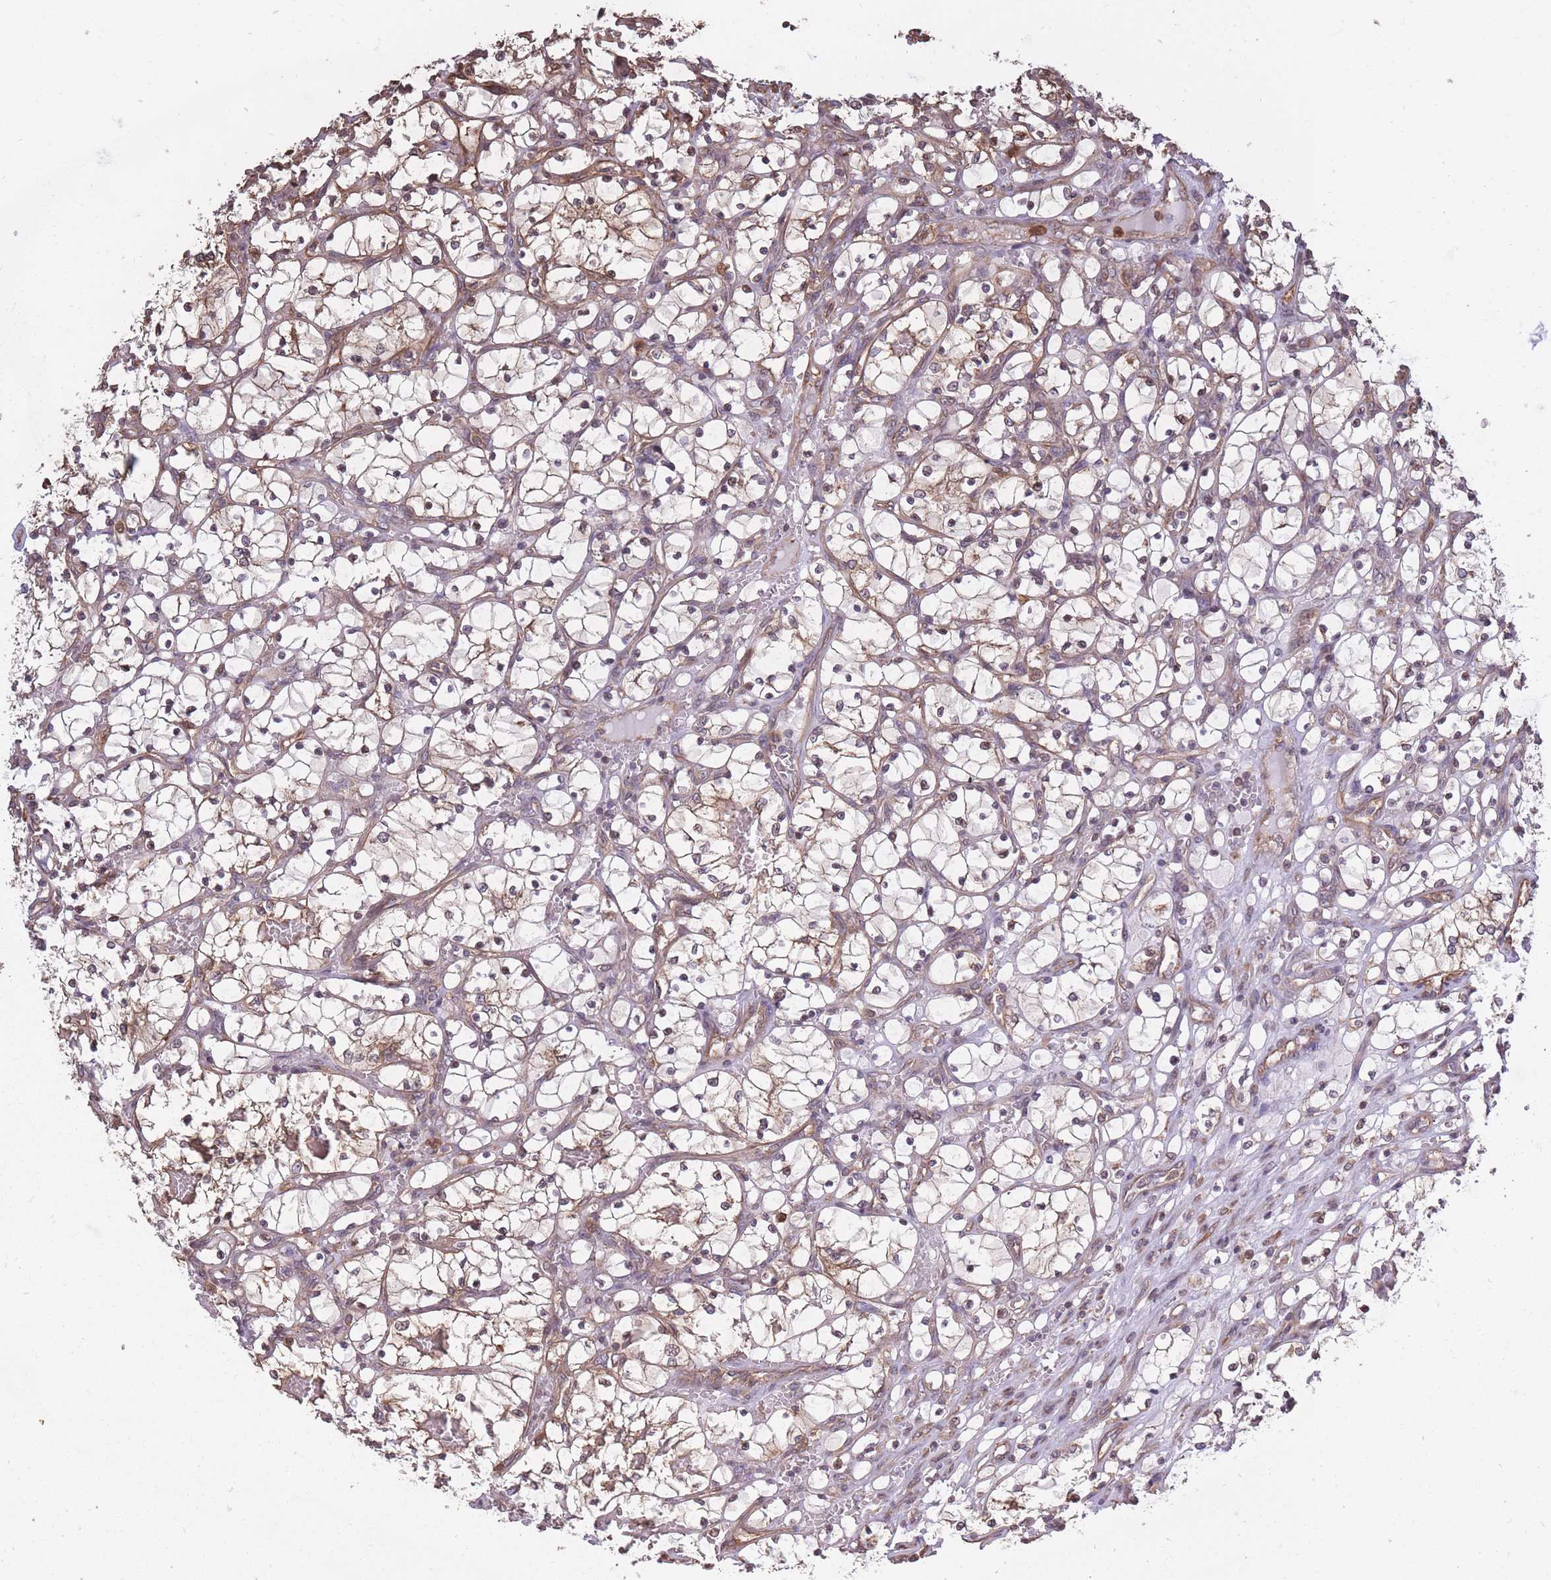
{"staining": {"intensity": "weak", "quantity": "25%-75%", "location": "cytoplasmic/membranous"}, "tissue": "renal cancer", "cell_type": "Tumor cells", "image_type": "cancer", "snomed": [{"axis": "morphology", "description": "Adenocarcinoma, NOS"}, {"axis": "topography", "description": "Kidney"}], "caption": "DAB (3,3'-diaminobenzidine) immunohistochemical staining of human renal cancer shows weak cytoplasmic/membranous protein expression in approximately 25%-75% of tumor cells.", "gene": "ARL13B", "patient": {"sex": "female", "age": 69}}